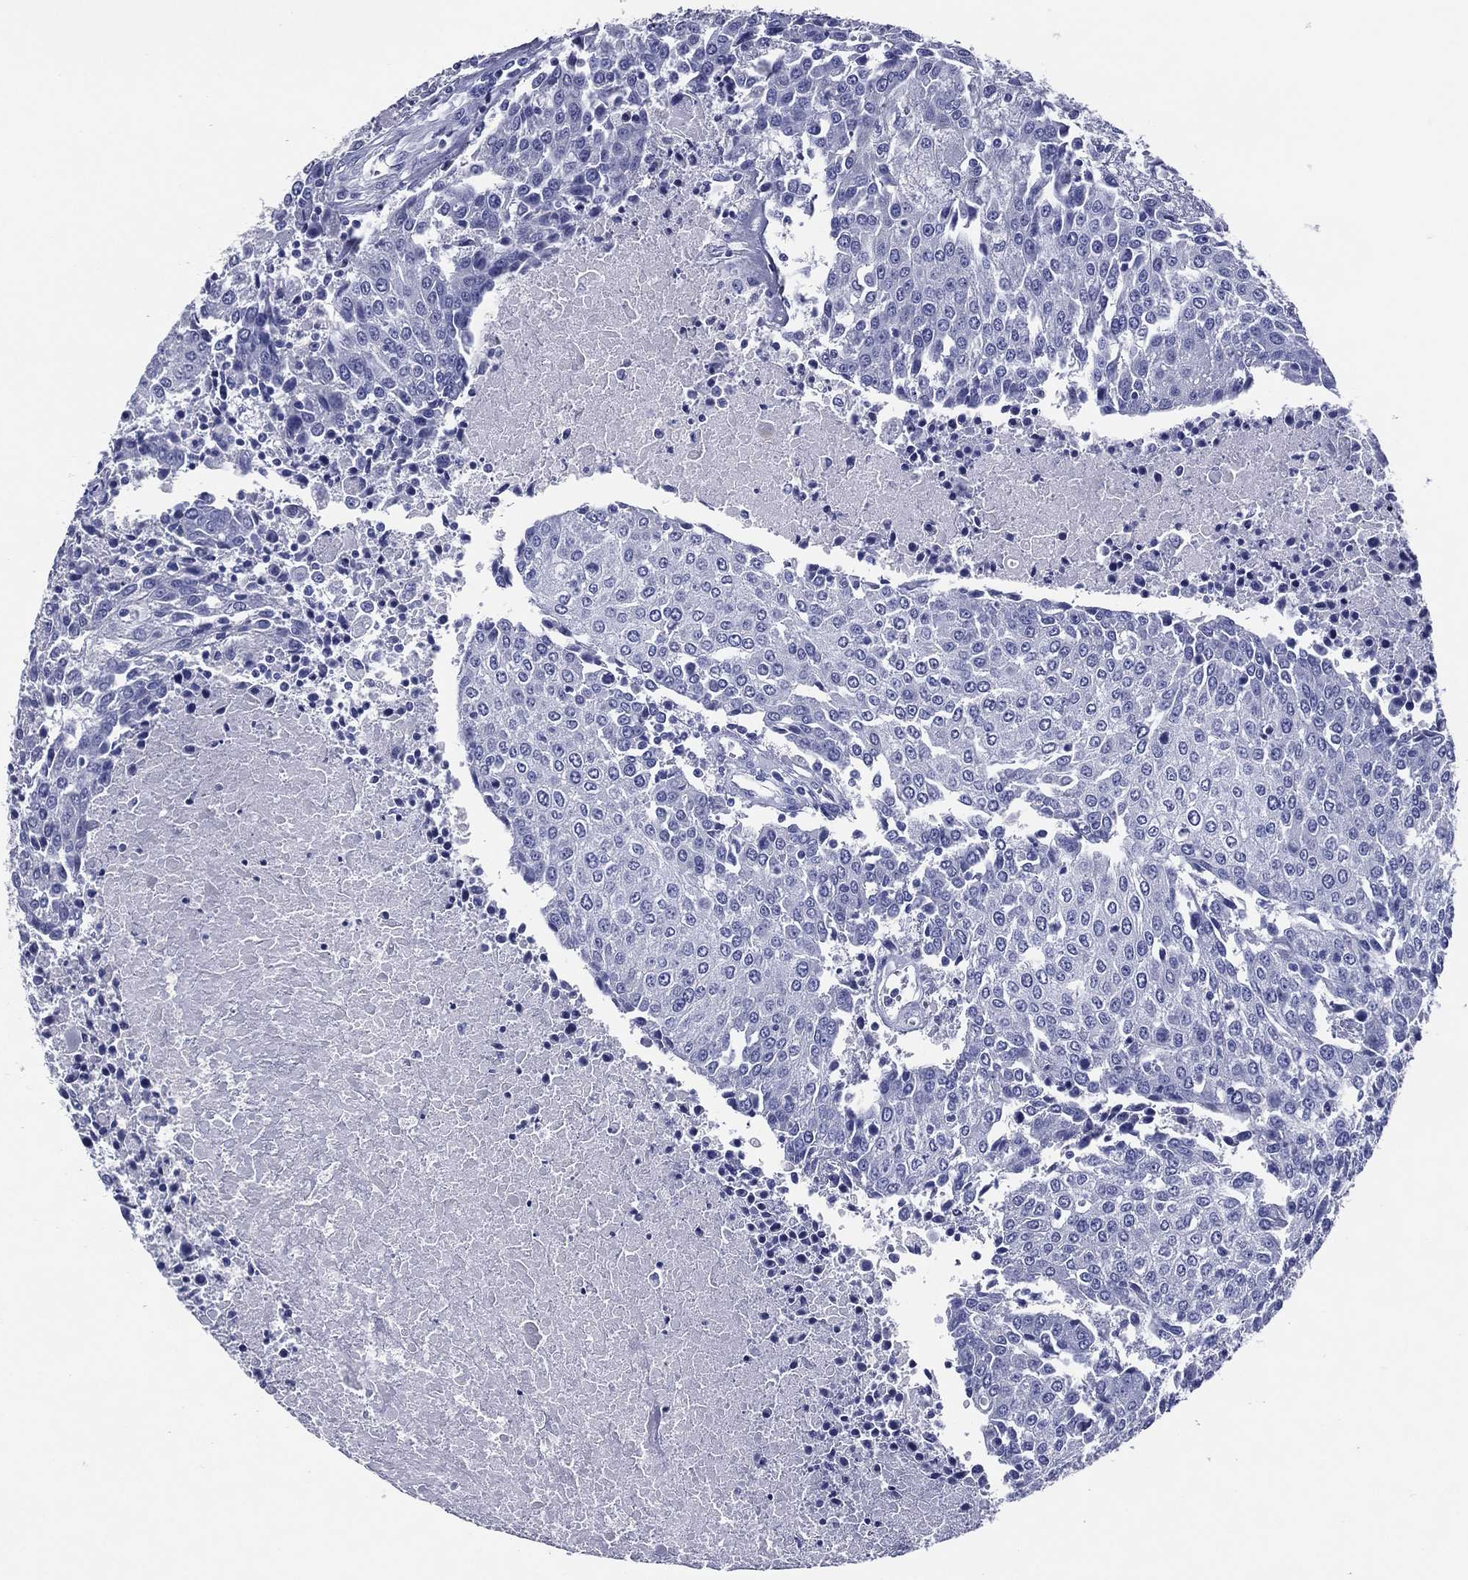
{"staining": {"intensity": "negative", "quantity": "none", "location": "none"}, "tissue": "urothelial cancer", "cell_type": "Tumor cells", "image_type": "cancer", "snomed": [{"axis": "morphology", "description": "Urothelial carcinoma, High grade"}, {"axis": "topography", "description": "Urinary bladder"}], "caption": "The photomicrograph displays no significant staining in tumor cells of urothelial carcinoma (high-grade).", "gene": "ACE2", "patient": {"sex": "female", "age": 85}}